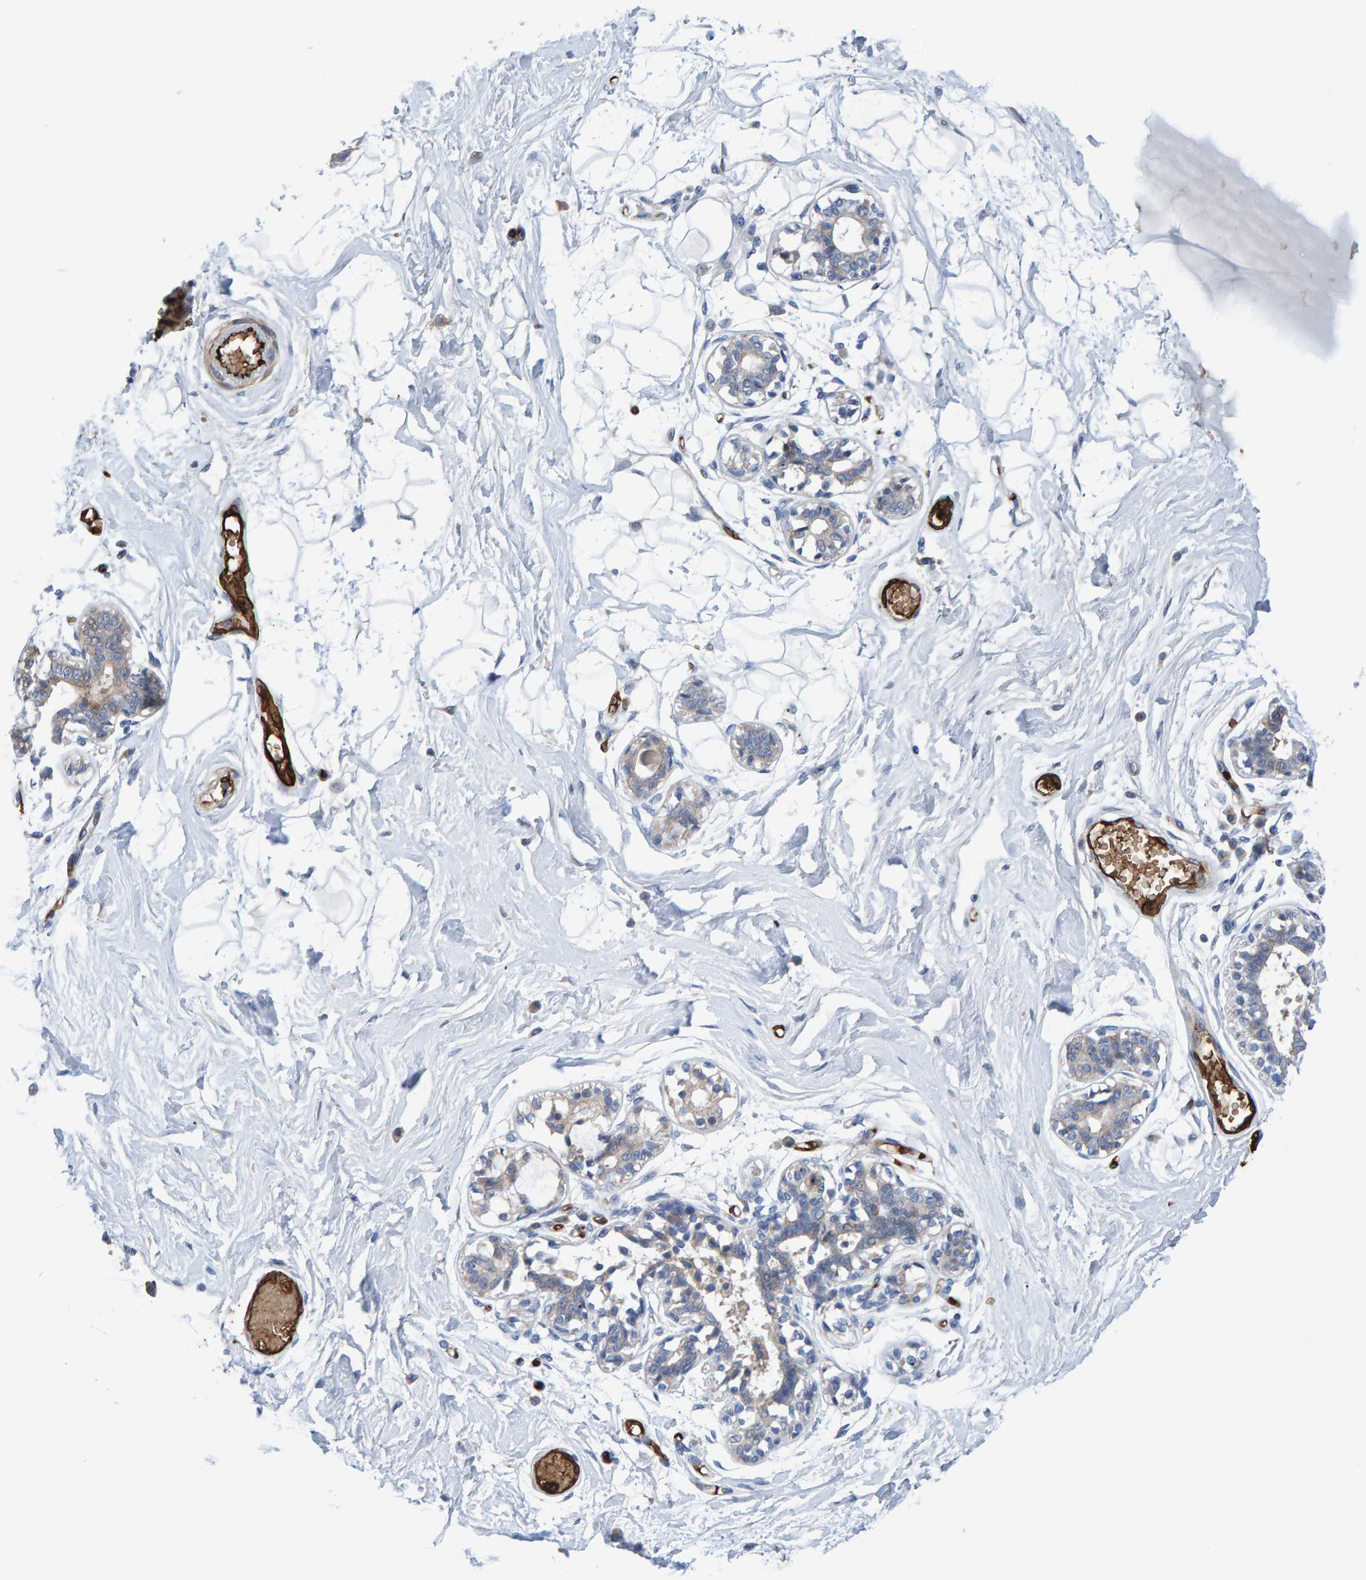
{"staining": {"intensity": "negative", "quantity": "none", "location": "none"}, "tissue": "breast", "cell_type": "Adipocytes", "image_type": "normal", "snomed": [{"axis": "morphology", "description": "Normal tissue, NOS"}, {"axis": "topography", "description": "Breast"}], "caption": "Immunohistochemistry of unremarkable human breast reveals no positivity in adipocytes. (DAB immunohistochemistry (IHC) with hematoxylin counter stain).", "gene": "VPS9D1", "patient": {"sex": "female", "age": 45}}